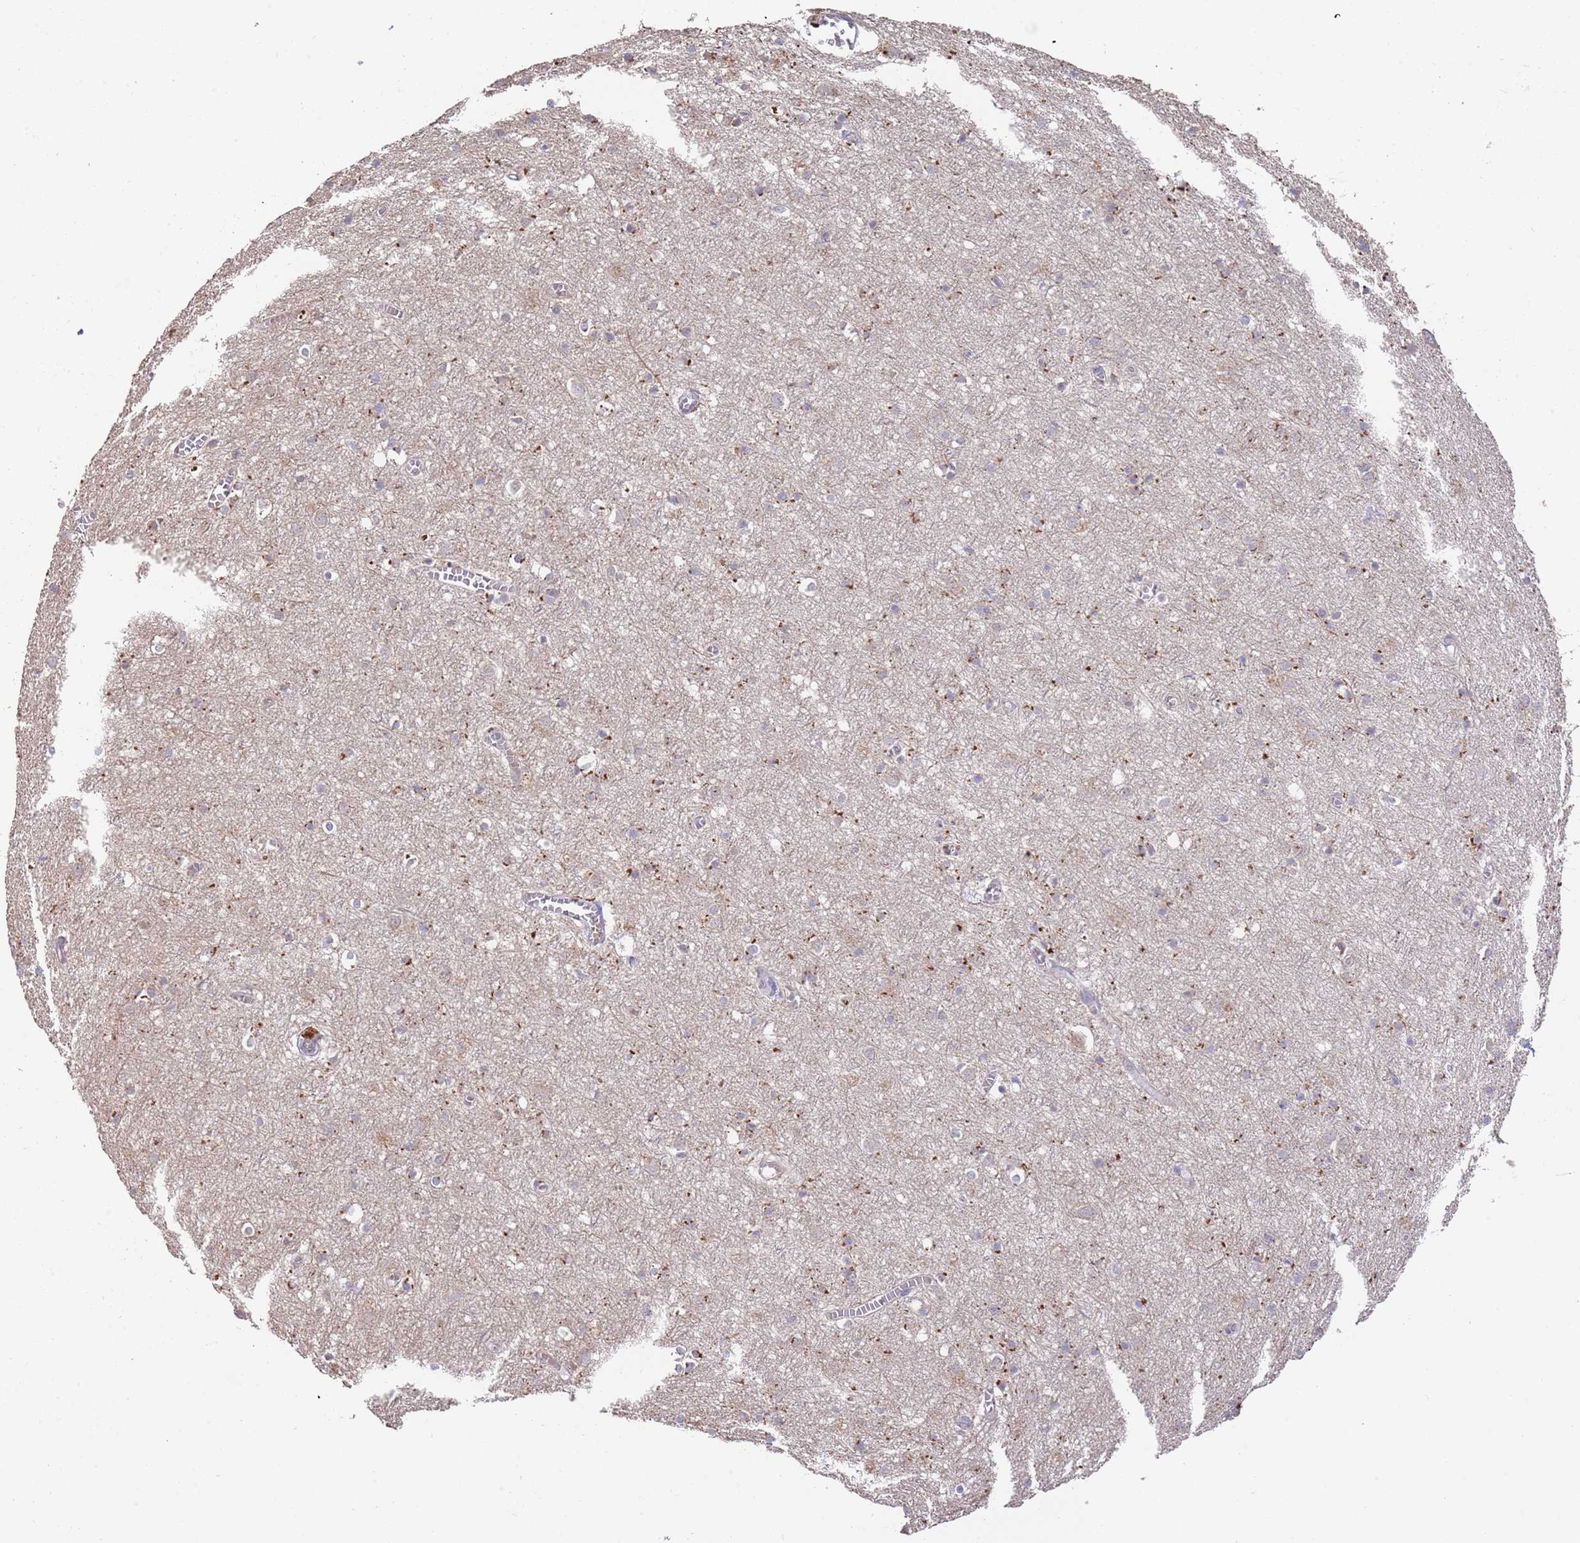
{"staining": {"intensity": "moderate", "quantity": "25%-75%", "location": "cytoplasmic/membranous"}, "tissue": "cerebral cortex", "cell_type": "Endothelial cells", "image_type": "normal", "snomed": [{"axis": "morphology", "description": "Normal tissue, NOS"}, {"axis": "topography", "description": "Cerebral cortex"}], "caption": "Human cerebral cortex stained with a brown dye reveals moderate cytoplasmic/membranous positive expression in about 25%-75% of endothelial cells.", "gene": "TMEM64", "patient": {"sex": "female", "age": 64}}